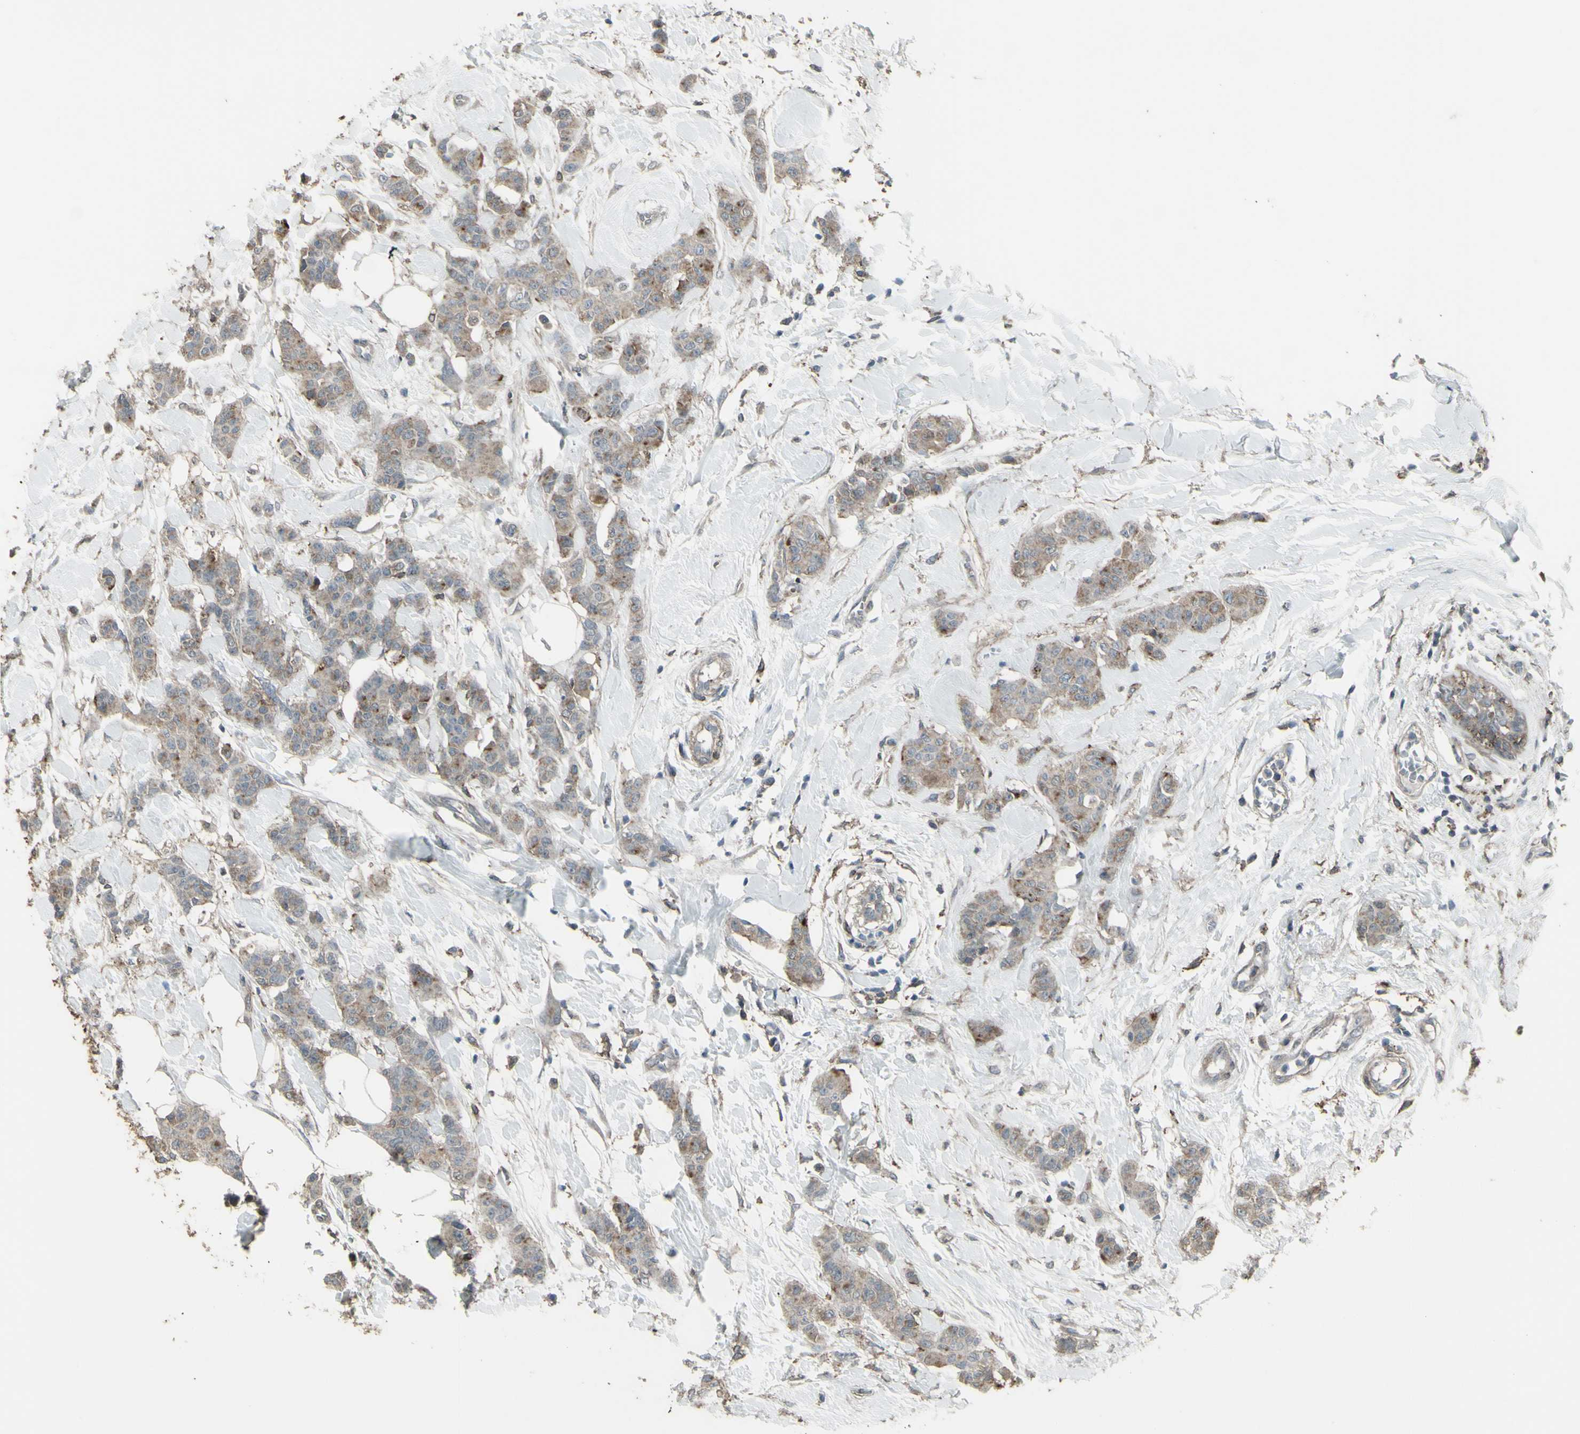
{"staining": {"intensity": "weak", "quantity": "25%-75%", "location": "cytoplasmic/membranous"}, "tissue": "breast cancer", "cell_type": "Tumor cells", "image_type": "cancer", "snomed": [{"axis": "morphology", "description": "Normal tissue, NOS"}, {"axis": "morphology", "description": "Duct carcinoma"}, {"axis": "topography", "description": "Breast"}], "caption": "The image exhibits immunohistochemical staining of breast infiltrating ductal carcinoma. There is weak cytoplasmic/membranous staining is seen in about 25%-75% of tumor cells. (IHC, brightfield microscopy, high magnification).", "gene": "SMO", "patient": {"sex": "female", "age": 40}}